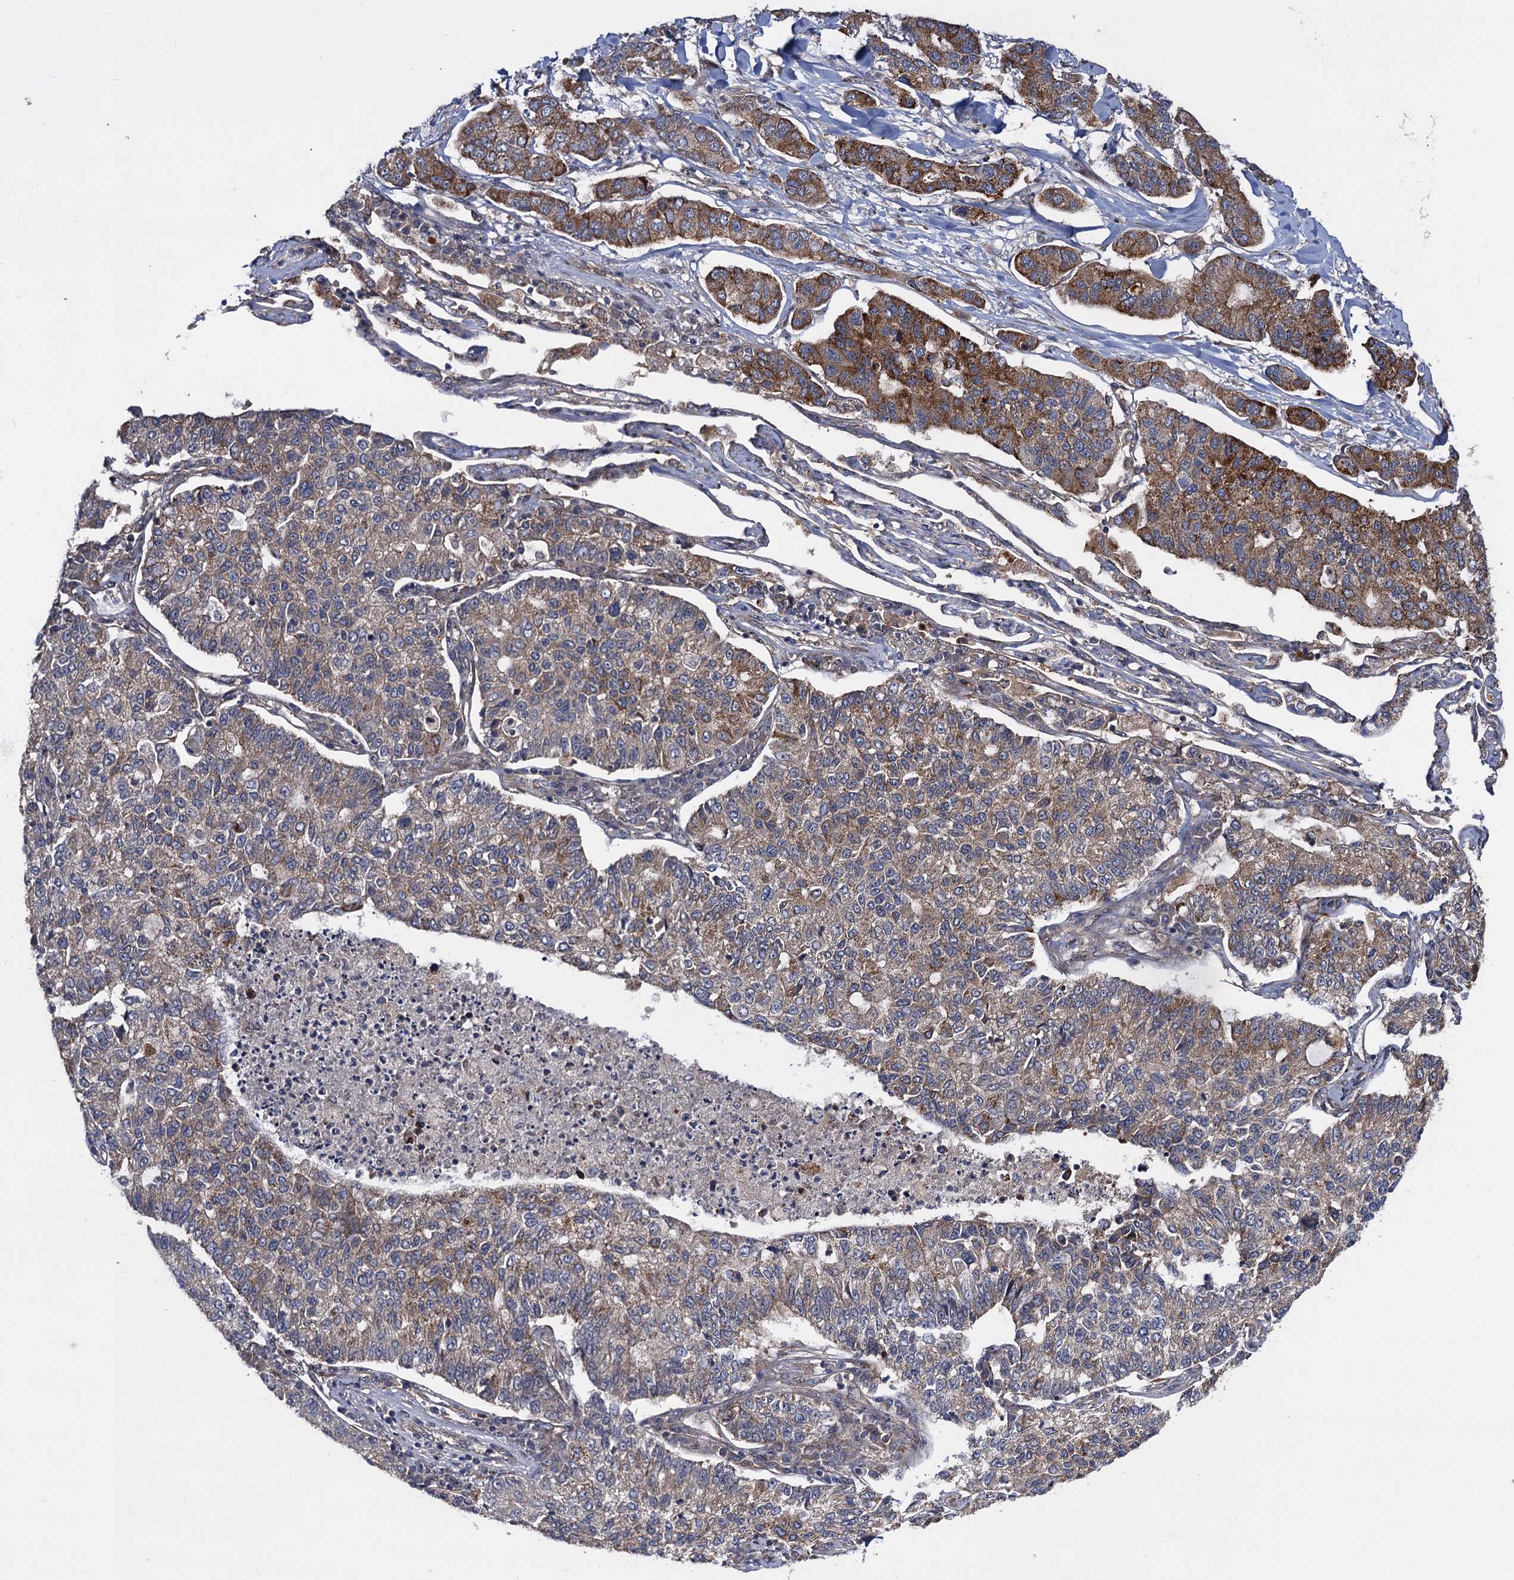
{"staining": {"intensity": "strong", "quantity": "<25%", "location": "cytoplasmic/membranous"}, "tissue": "lung cancer", "cell_type": "Tumor cells", "image_type": "cancer", "snomed": [{"axis": "morphology", "description": "Adenocarcinoma, NOS"}, {"axis": "topography", "description": "Lung"}], "caption": "IHC of human lung cancer (adenocarcinoma) shows medium levels of strong cytoplasmic/membranous expression in approximately <25% of tumor cells.", "gene": "HAUS1", "patient": {"sex": "male", "age": 49}}